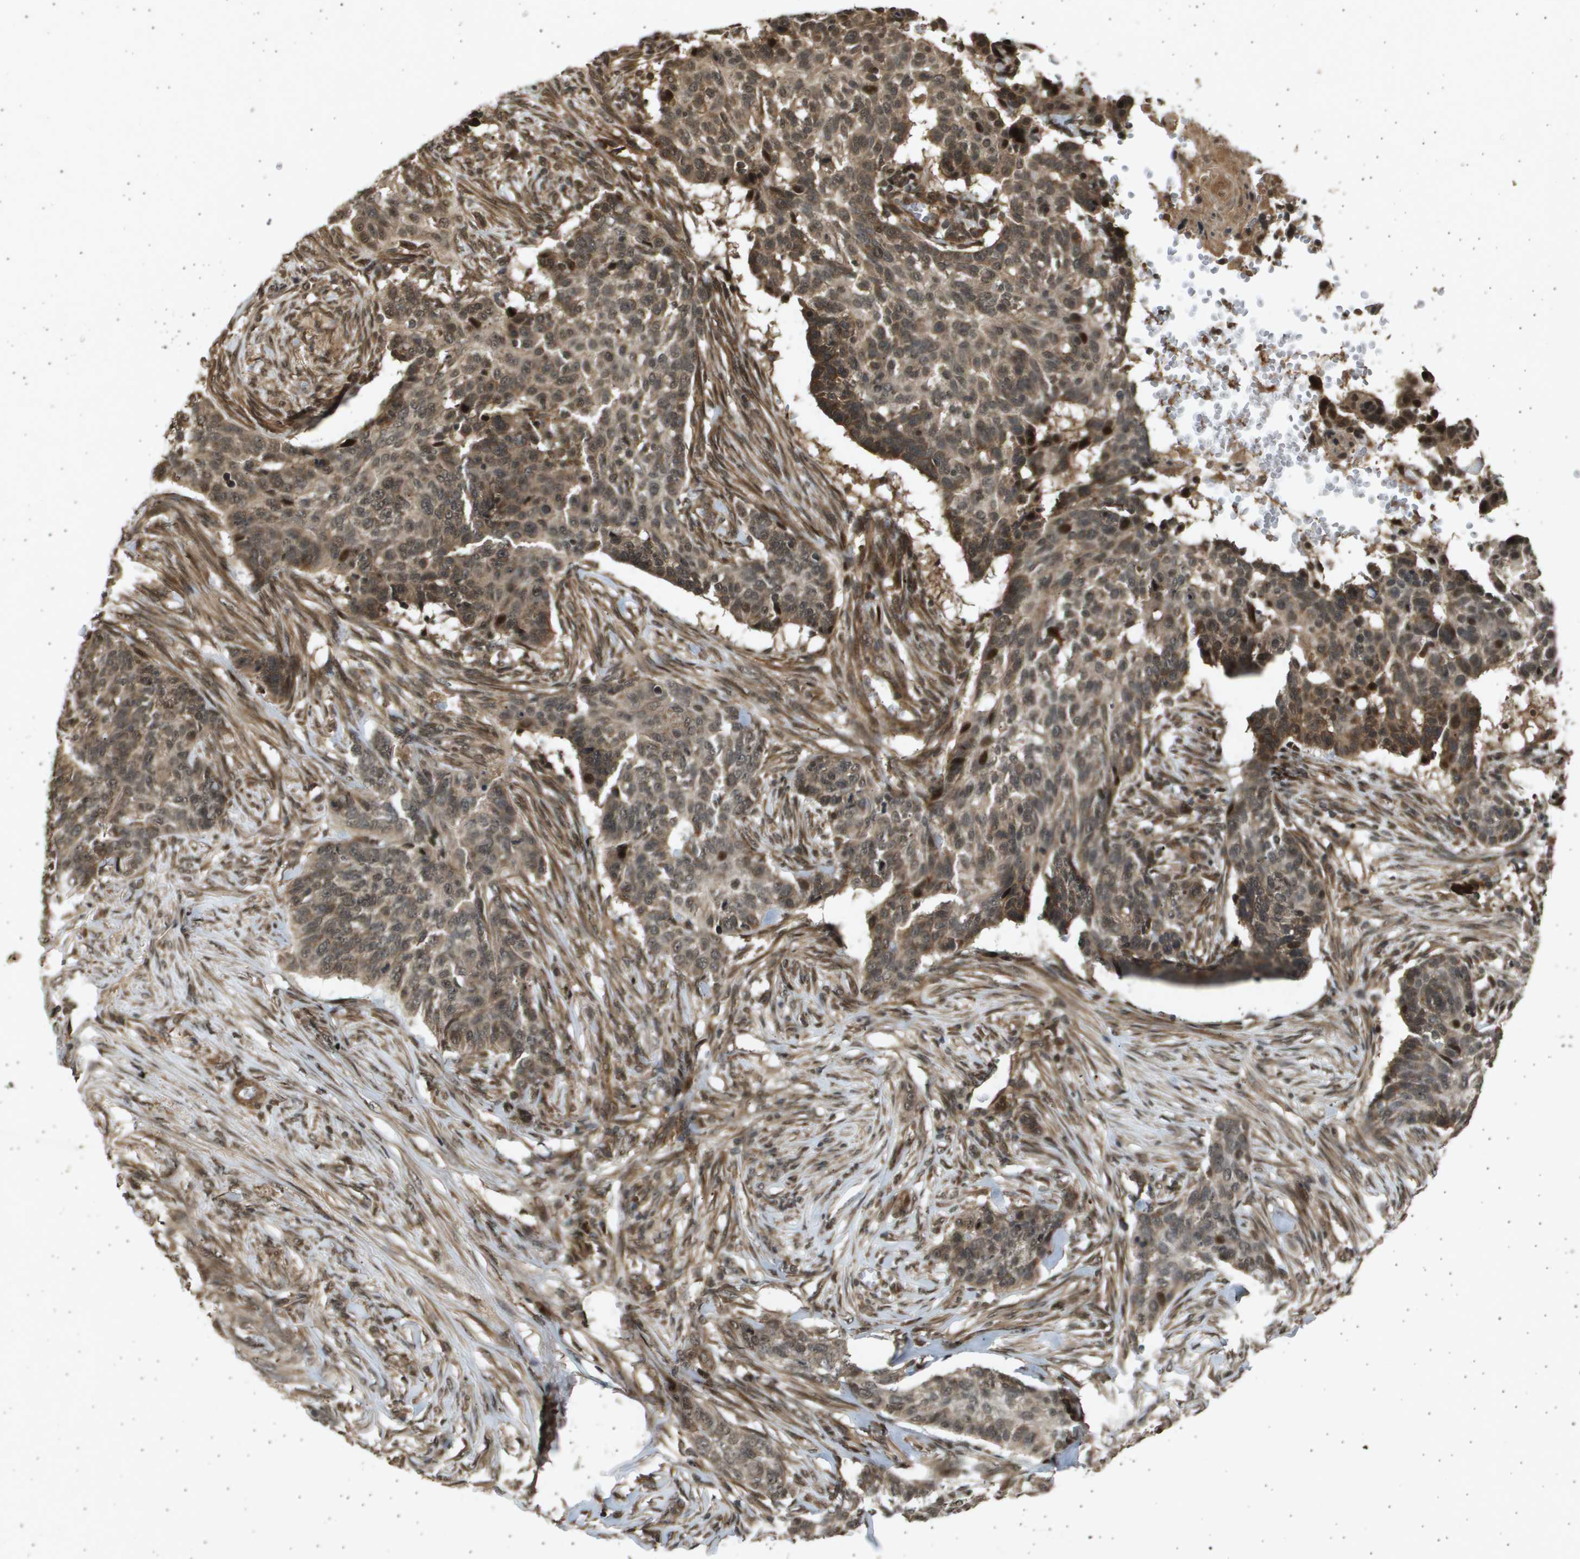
{"staining": {"intensity": "moderate", "quantity": ">75%", "location": "cytoplasmic/membranous,nuclear"}, "tissue": "skin cancer", "cell_type": "Tumor cells", "image_type": "cancer", "snomed": [{"axis": "morphology", "description": "Basal cell carcinoma"}, {"axis": "topography", "description": "Skin"}], "caption": "Immunohistochemical staining of human skin basal cell carcinoma displays moderate cytoplasmic/membranous and nuclear protein expression in approximately >75% of tumor cells.", "gene": "TNRC6A", "patient": {"sex": "male", "age": 85}}